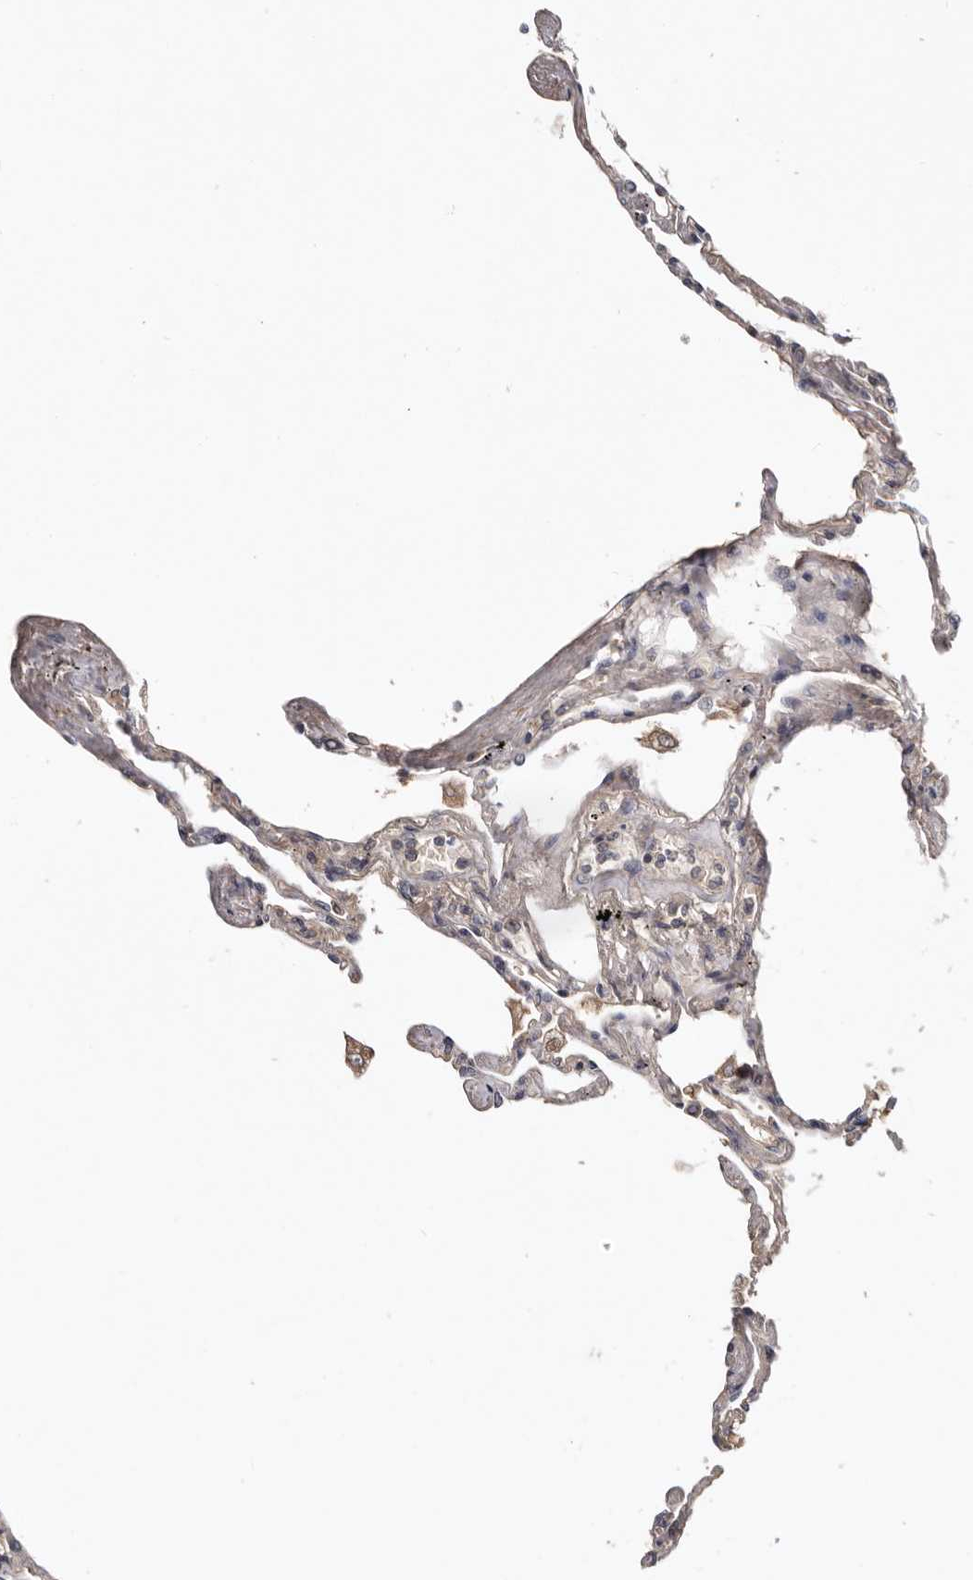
{"staining": {"intensity": "negative", "quantity": "none", "location": "none"}, "tissue": "lung", "cell_type": "Alveolar cells", "image_type": "normal", "snomed": [{"axis": "morphology", "description": "Normal tissue, NOS"}, {"axis": "topography", "description": "Lung"}], "caption": "The histopathology image shows no staining of alveolar cells in normal lung. (Immunohistochemistry (ihc), brightfield microscopy, high magnification).", "gene": "NMUR1", "patient": {"sex": "female", "age": 67}}